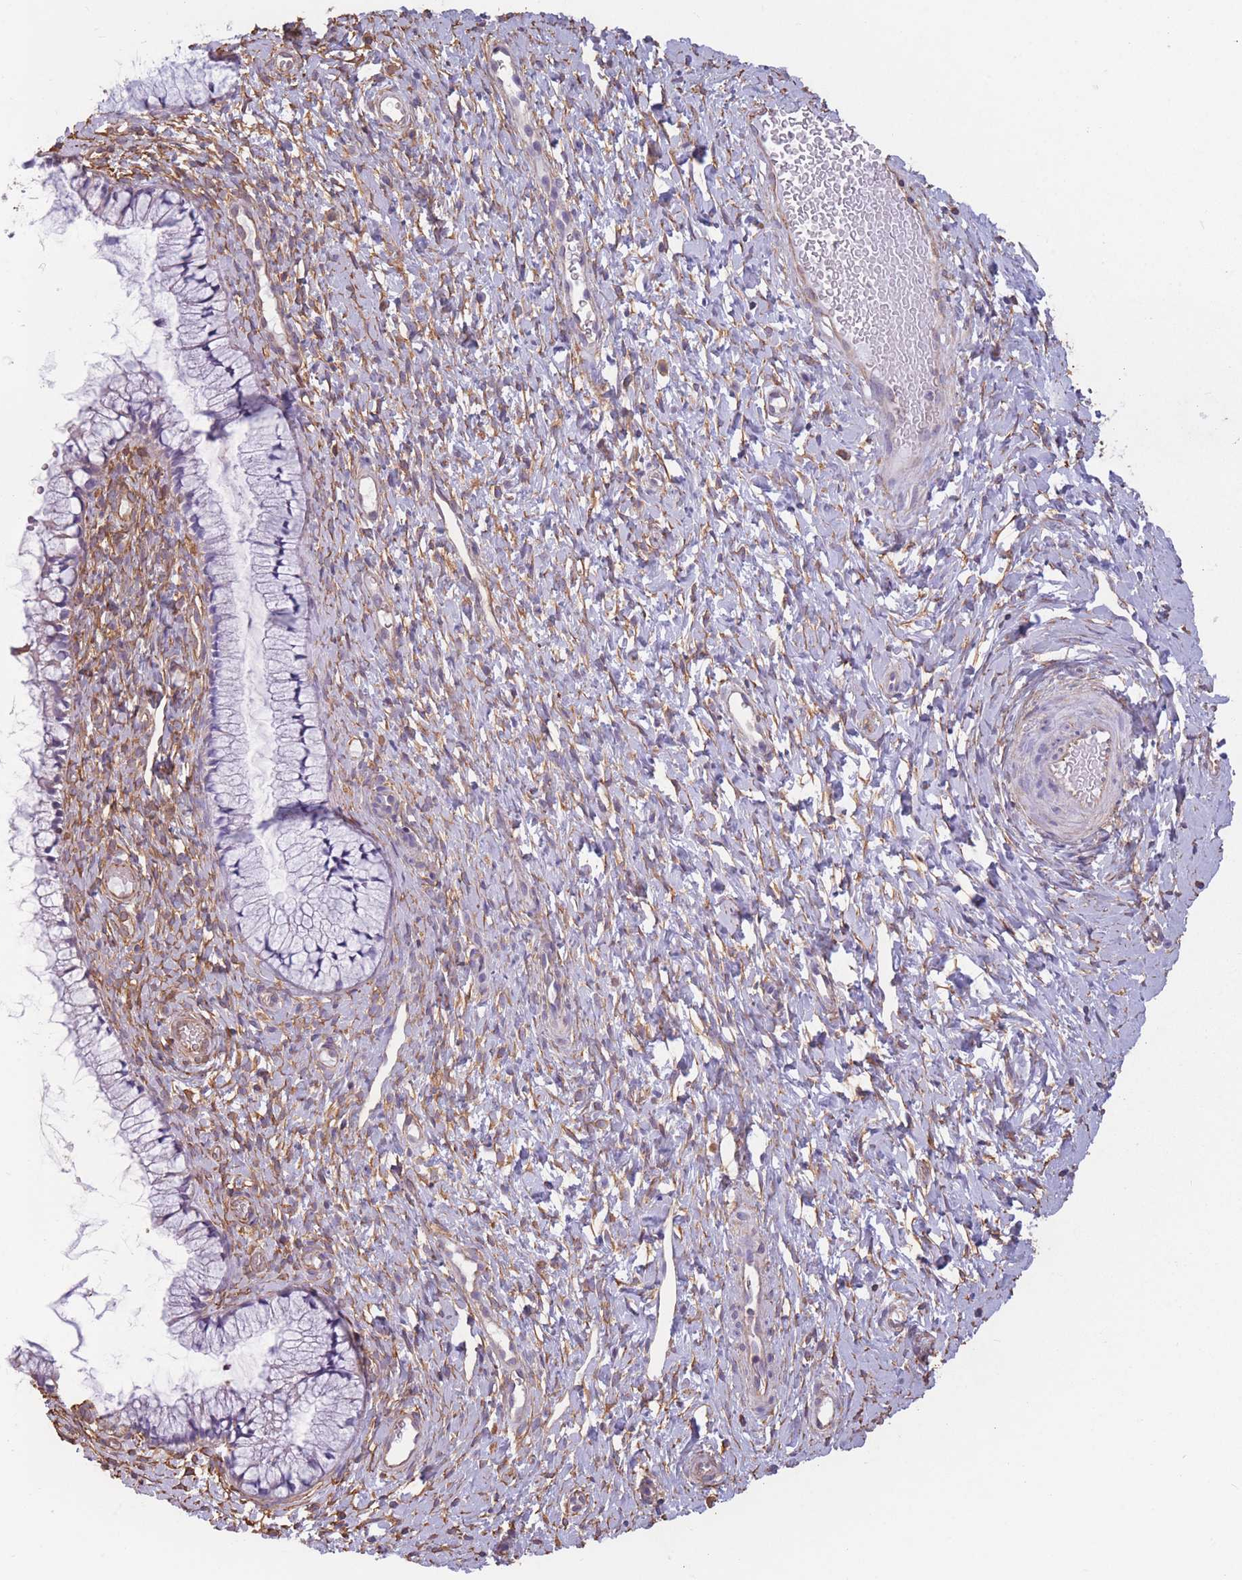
{"staining": {"intensity": "negative", "quantity": "none", "location": "none"}, "tissue": "cervix", "cell_type": "Glandular cells", "image_type": "normal", "snomed": [{"axis": "morphology", "description": "Normal tissue, NOS"}, {"axis": "topography", "description": "Cervix"}], "caption": "This is a photomicrograph of immunohistochemistry staining of benign cervix, which shows no positivity in glandular cells. (DAB IHC, high magnification).", "gene": "ADD1", "patient": {"sex": "female", "age": 36}}